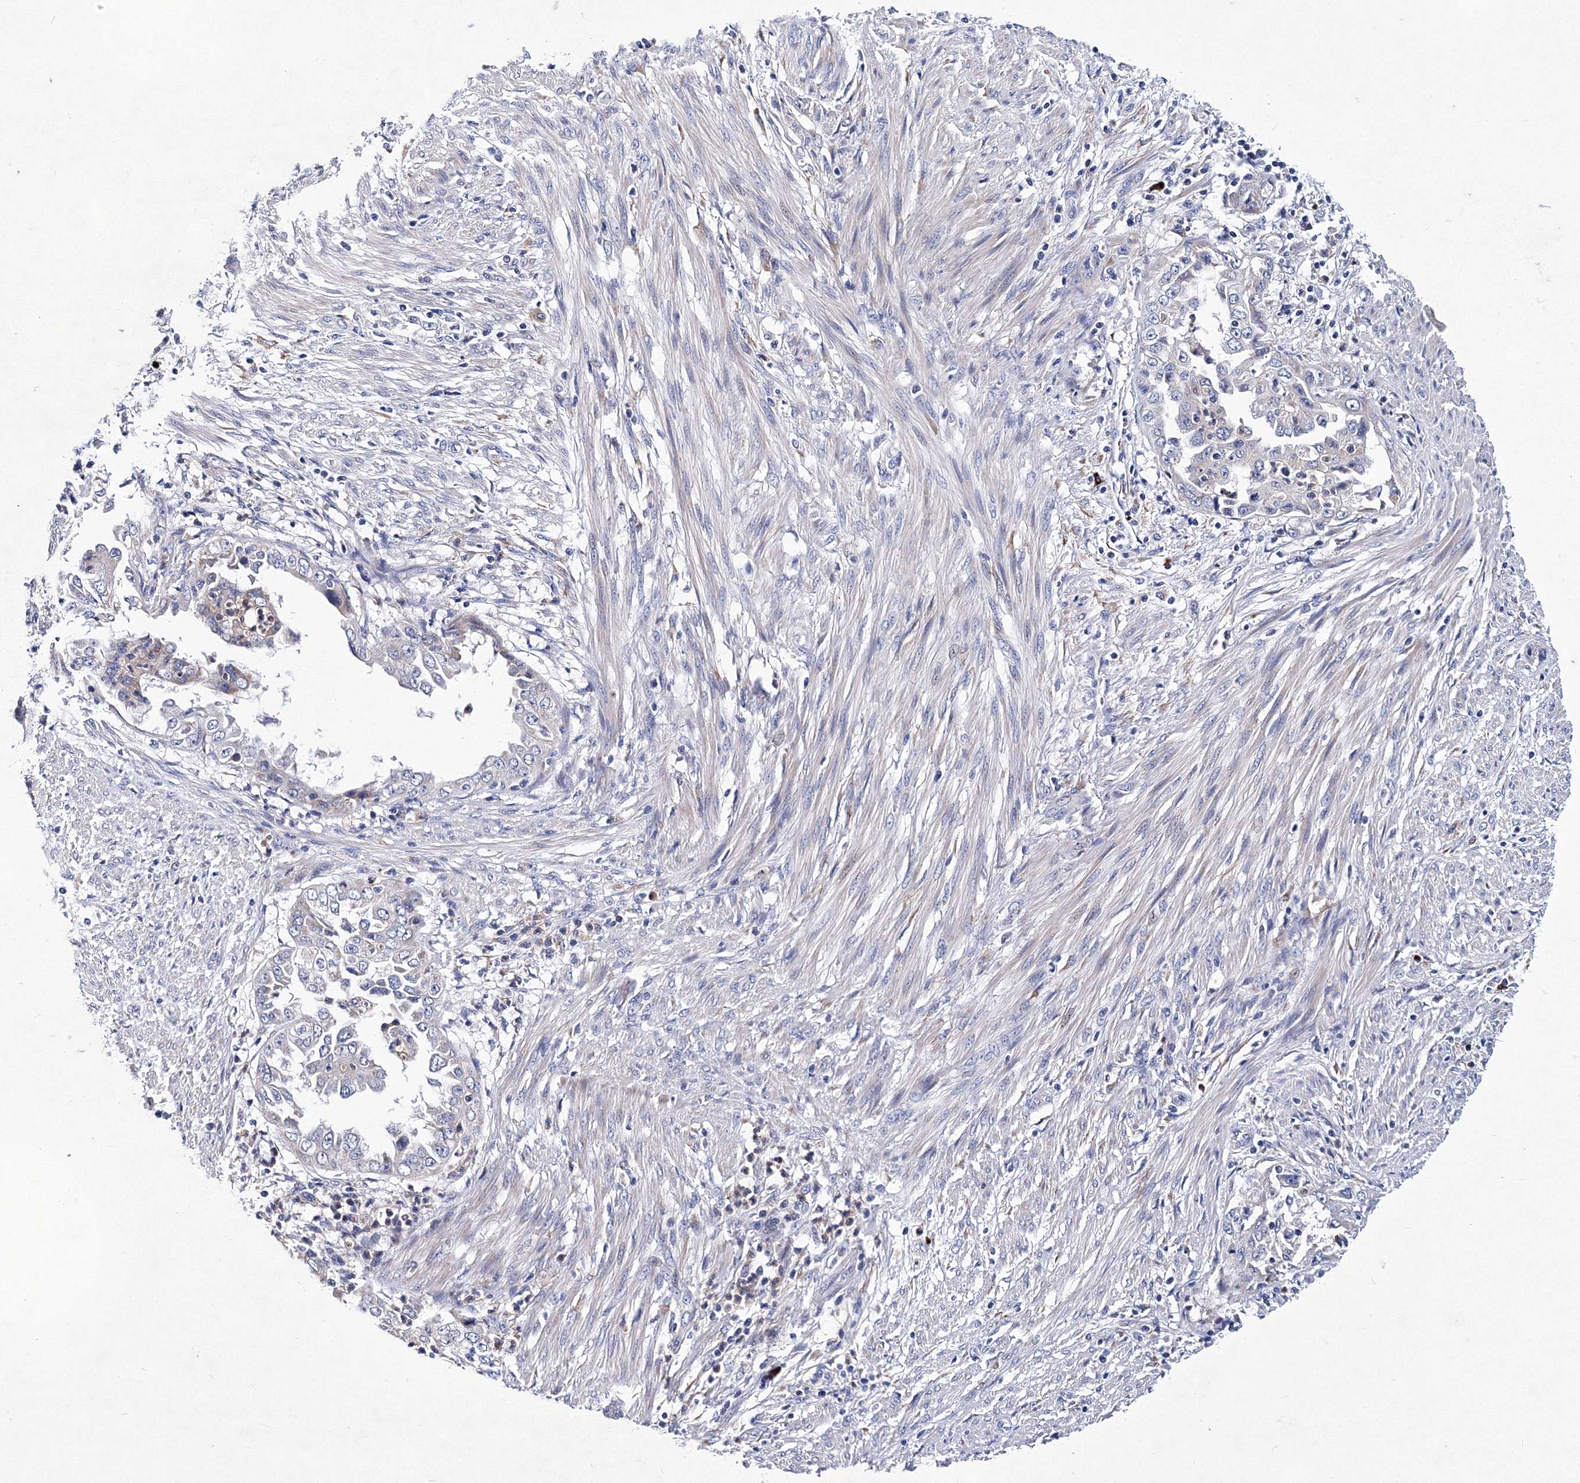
{"staining": {"intensity": "negative", "quantity": "none", "location": "none"}, "tissue": "endometrial cancer", "cell_type": "Tumor cells", "image_type": "cancer", "snomed": [{"axis": "morphology", "description": "Adenocarcinoma, NOS"}, {"axis": "topography", "description": "Endometrium"}], "caption": "Tumor cells are negative for brown protein staining in endometrial adenocarcinoma.", "gene": "TRPM2", "patient": {"sex": "female", "age": 85}}